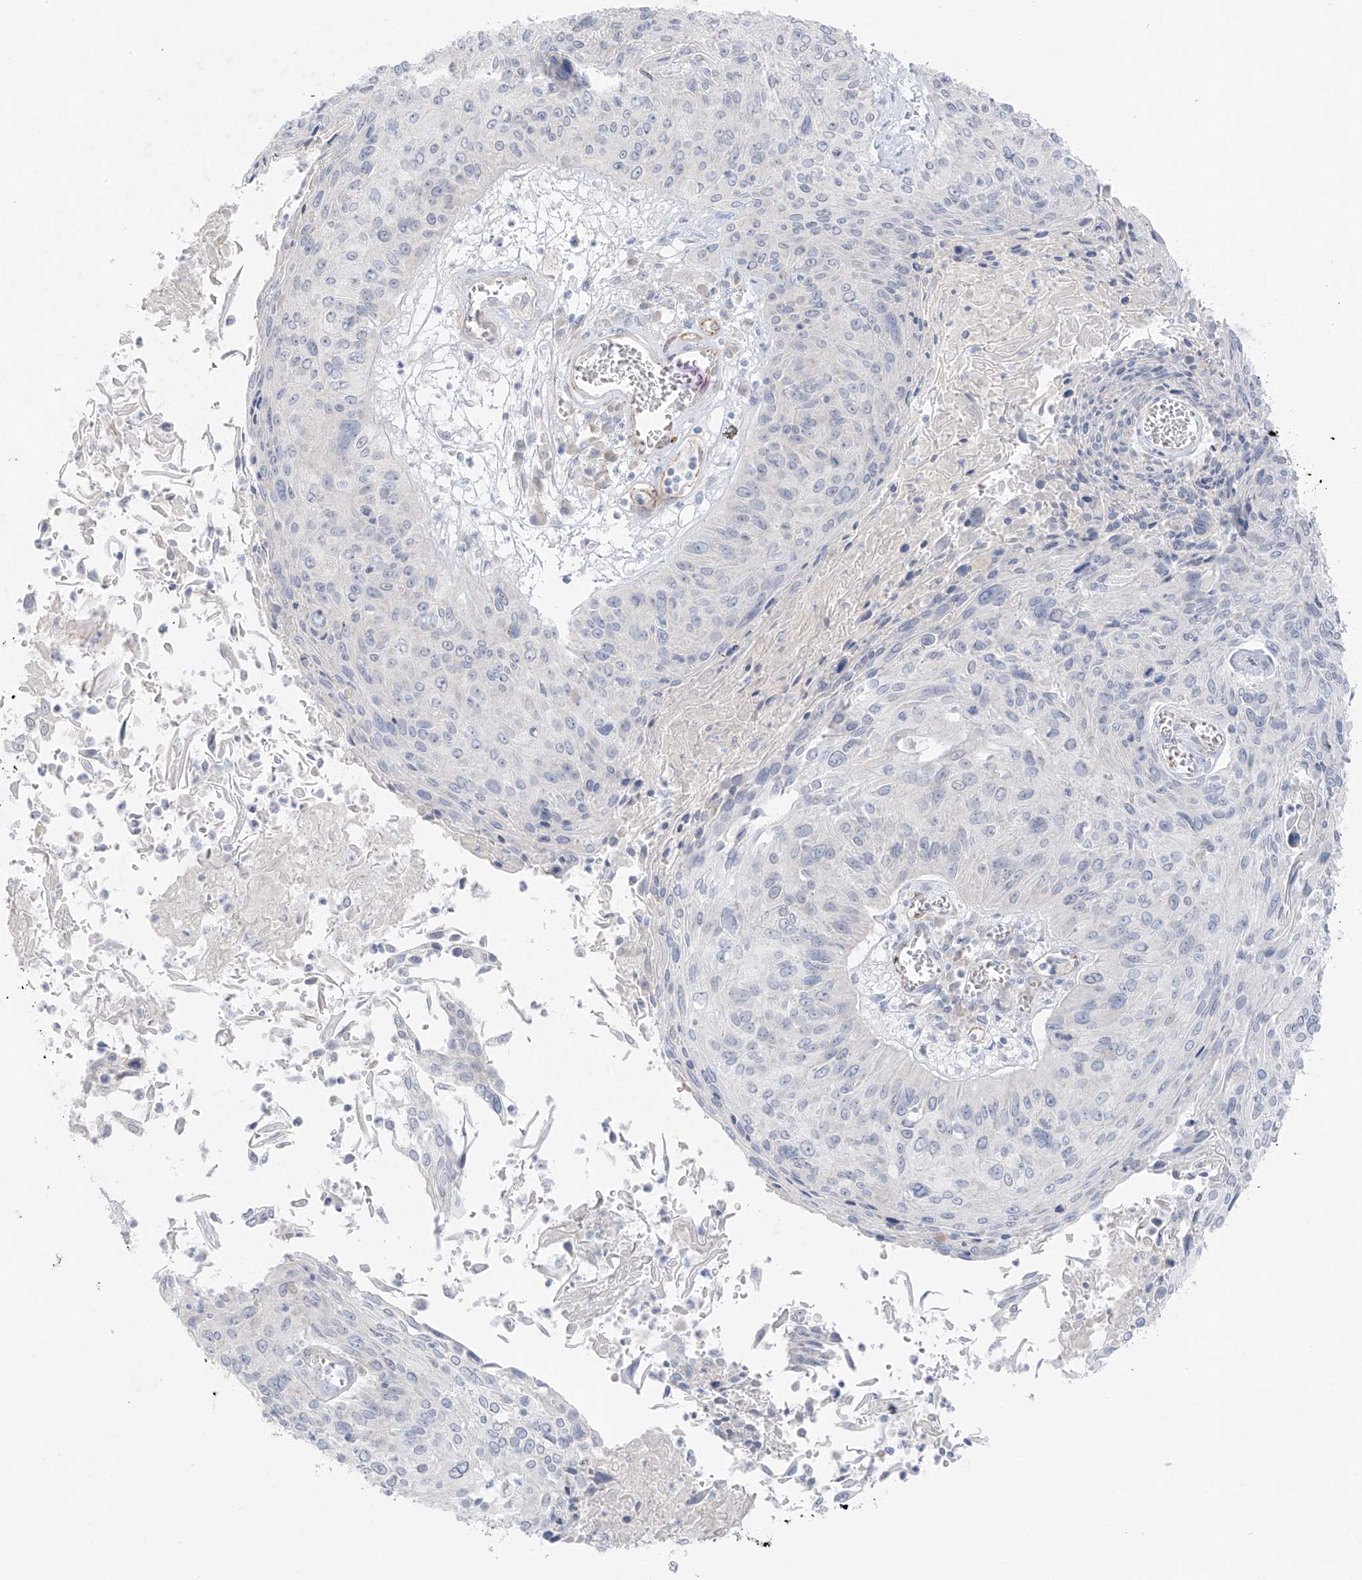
{"staining": {"intensity": "negative", "quantity": "none", "location": "none"}, "tissue": "cervical cancer", "cell_type": "Tumor cells", "image_type": "cancer", "snomed": [{"axis": "morphology", "description": "Squamous cell carcinoma, NOS"}, {"axis": "topography", "description": "Cervix"}], "caption": "Tumor cells are negative for brown protein staining in cervical cancer (squamous cell carcinoma).", "gene": "C11orf87", "patient": {"sex": "female", "age": 51}}